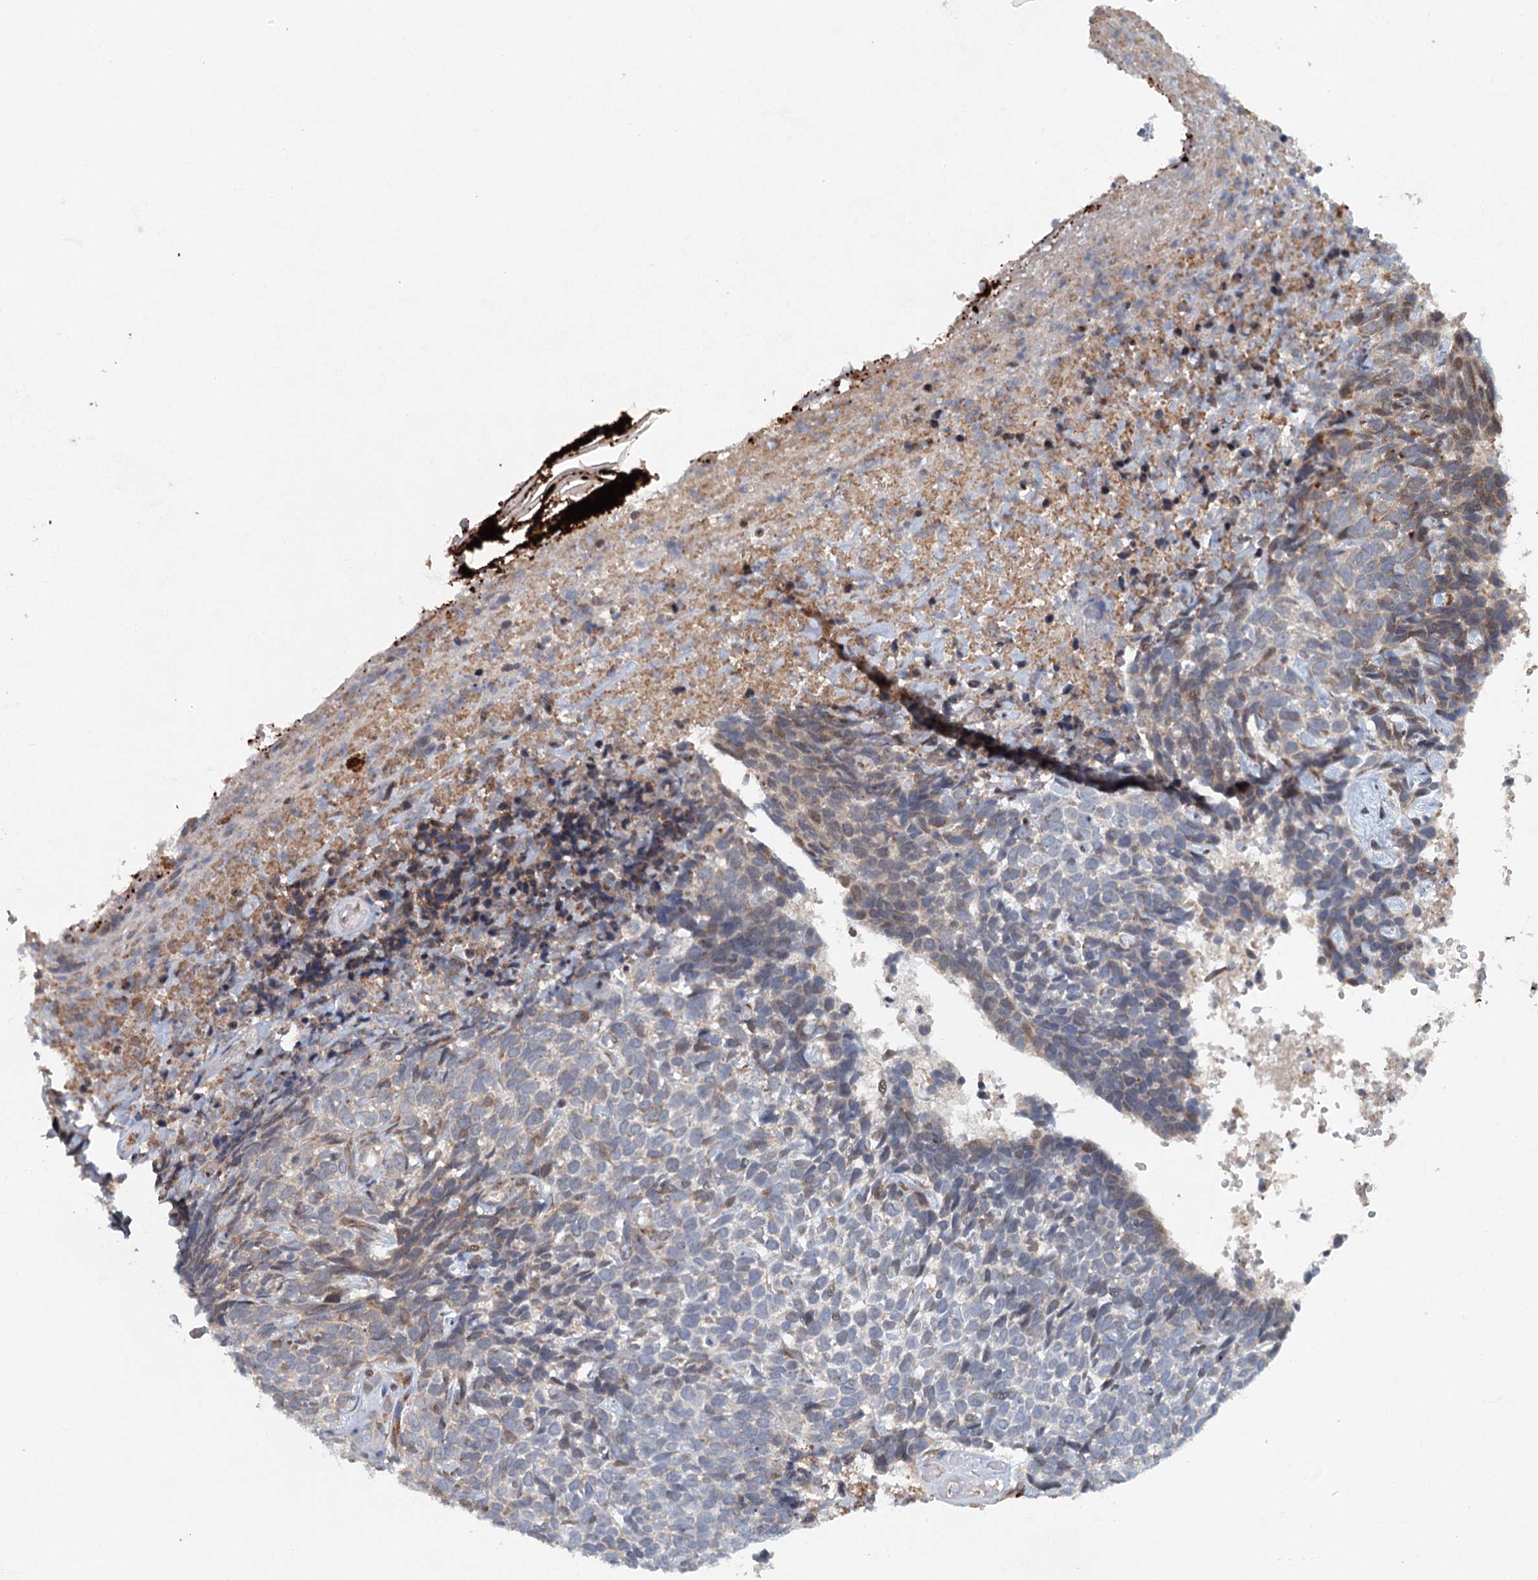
{"staining": {"intensity": "weak", "quantity": "<25%", "location": "cytoplasmic/membranous"}, "tissue": "skin cancer", "cell_type": "Tumor cells", "image_type": "cancer", "snomed": [{"axis": "morphology", "description": "Basal cell carcinoma"}, {"axis": "topography", "description": "Skin"}], "caption": "The immunohistochemistry (IHC) histopathology image has no significant positivity in tumor cells of skin cancer (basal cell carcinoma) tissue.", "gene": "SRPX2", "patient": {"sex": "female", "age": 84}}